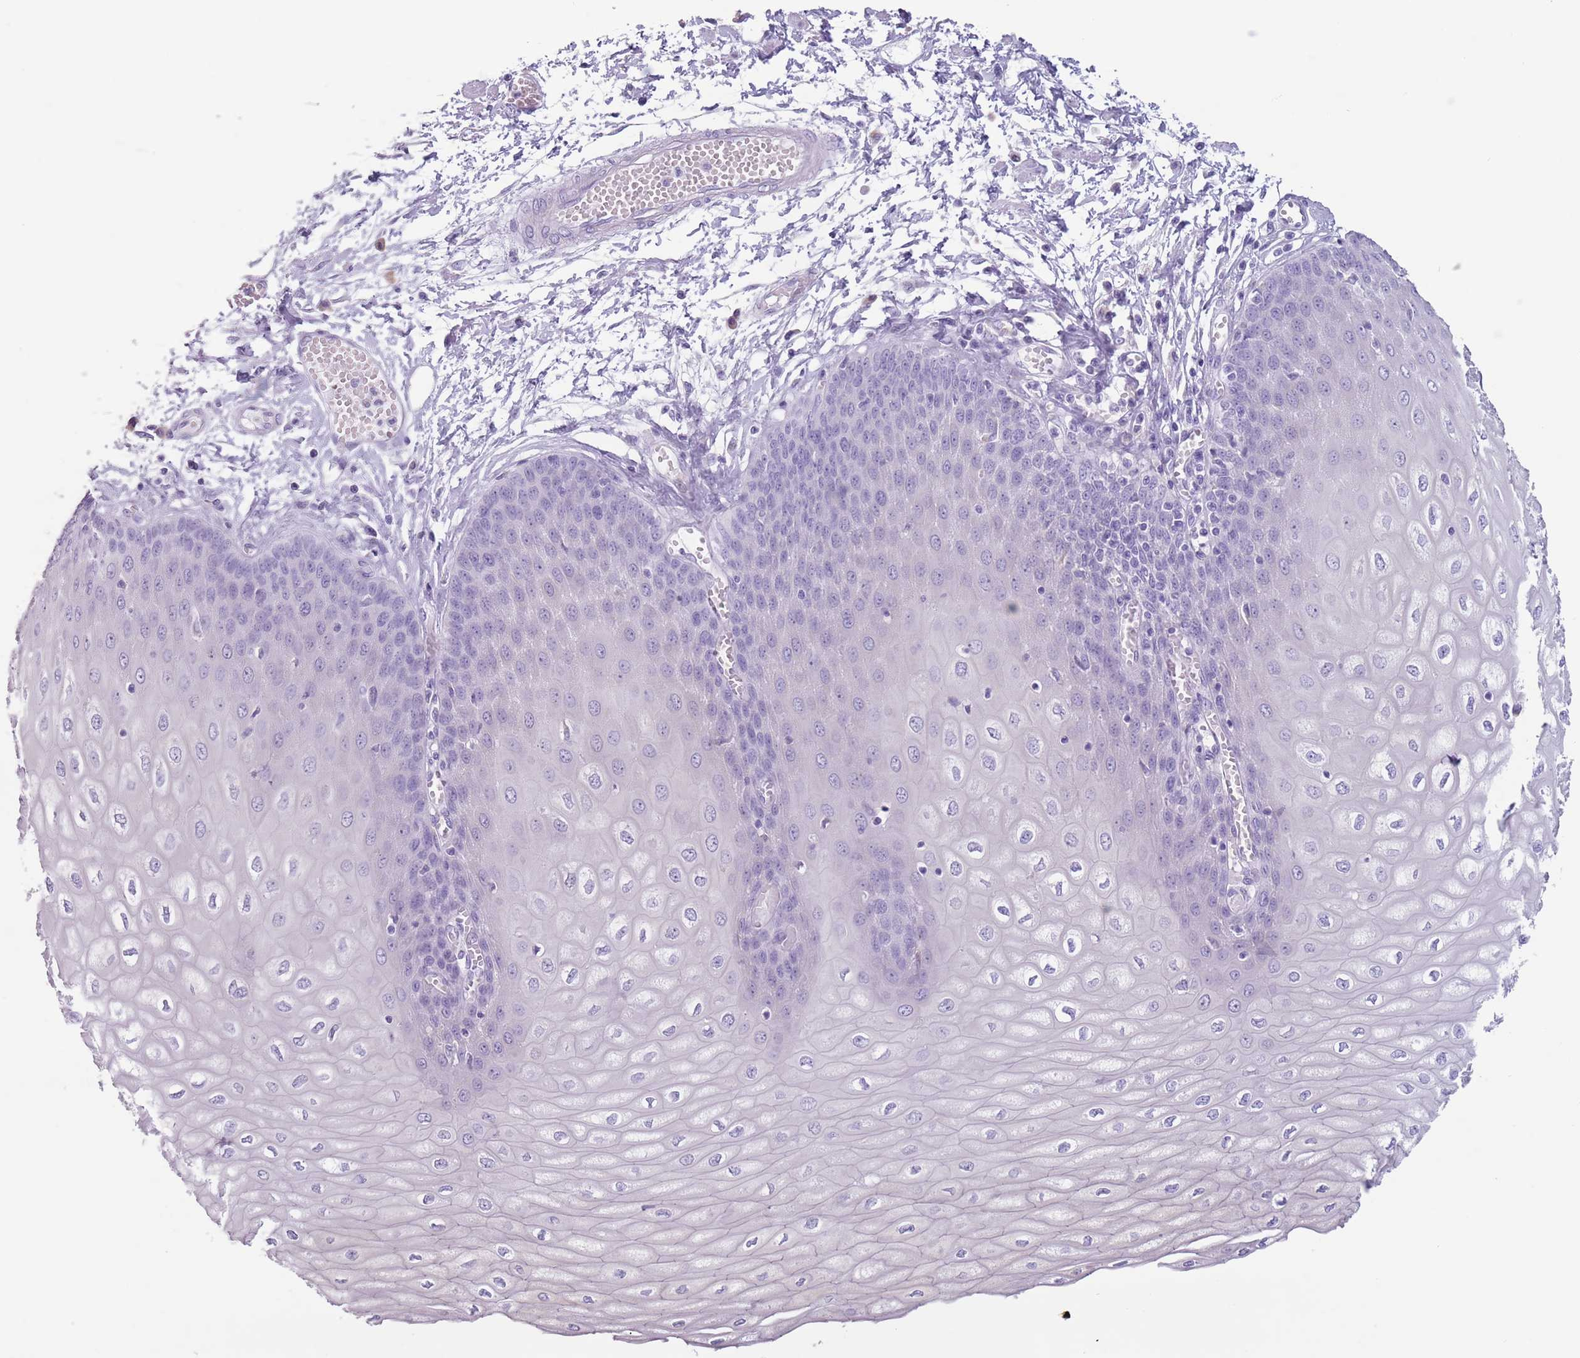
{"staining": {"intensity": "negative", "quantity": "none", "location": "none"}, "tissue": "esophagus", "cell_type": "Squamous epithelial cells", "image_type": "normal", "snomed": [{"axis": "morphology", "description": "Normal tissue, NOS"}, {"axis": "topography", "description": "Esophagus"}], "caption": "An immunohistochemistry micrograph of benign esophagus is shown. There is no staining in squamous epithelial cells of esophagus.", "gene": "HYOU1", "patient": {"sex": "male", "age": 60}}